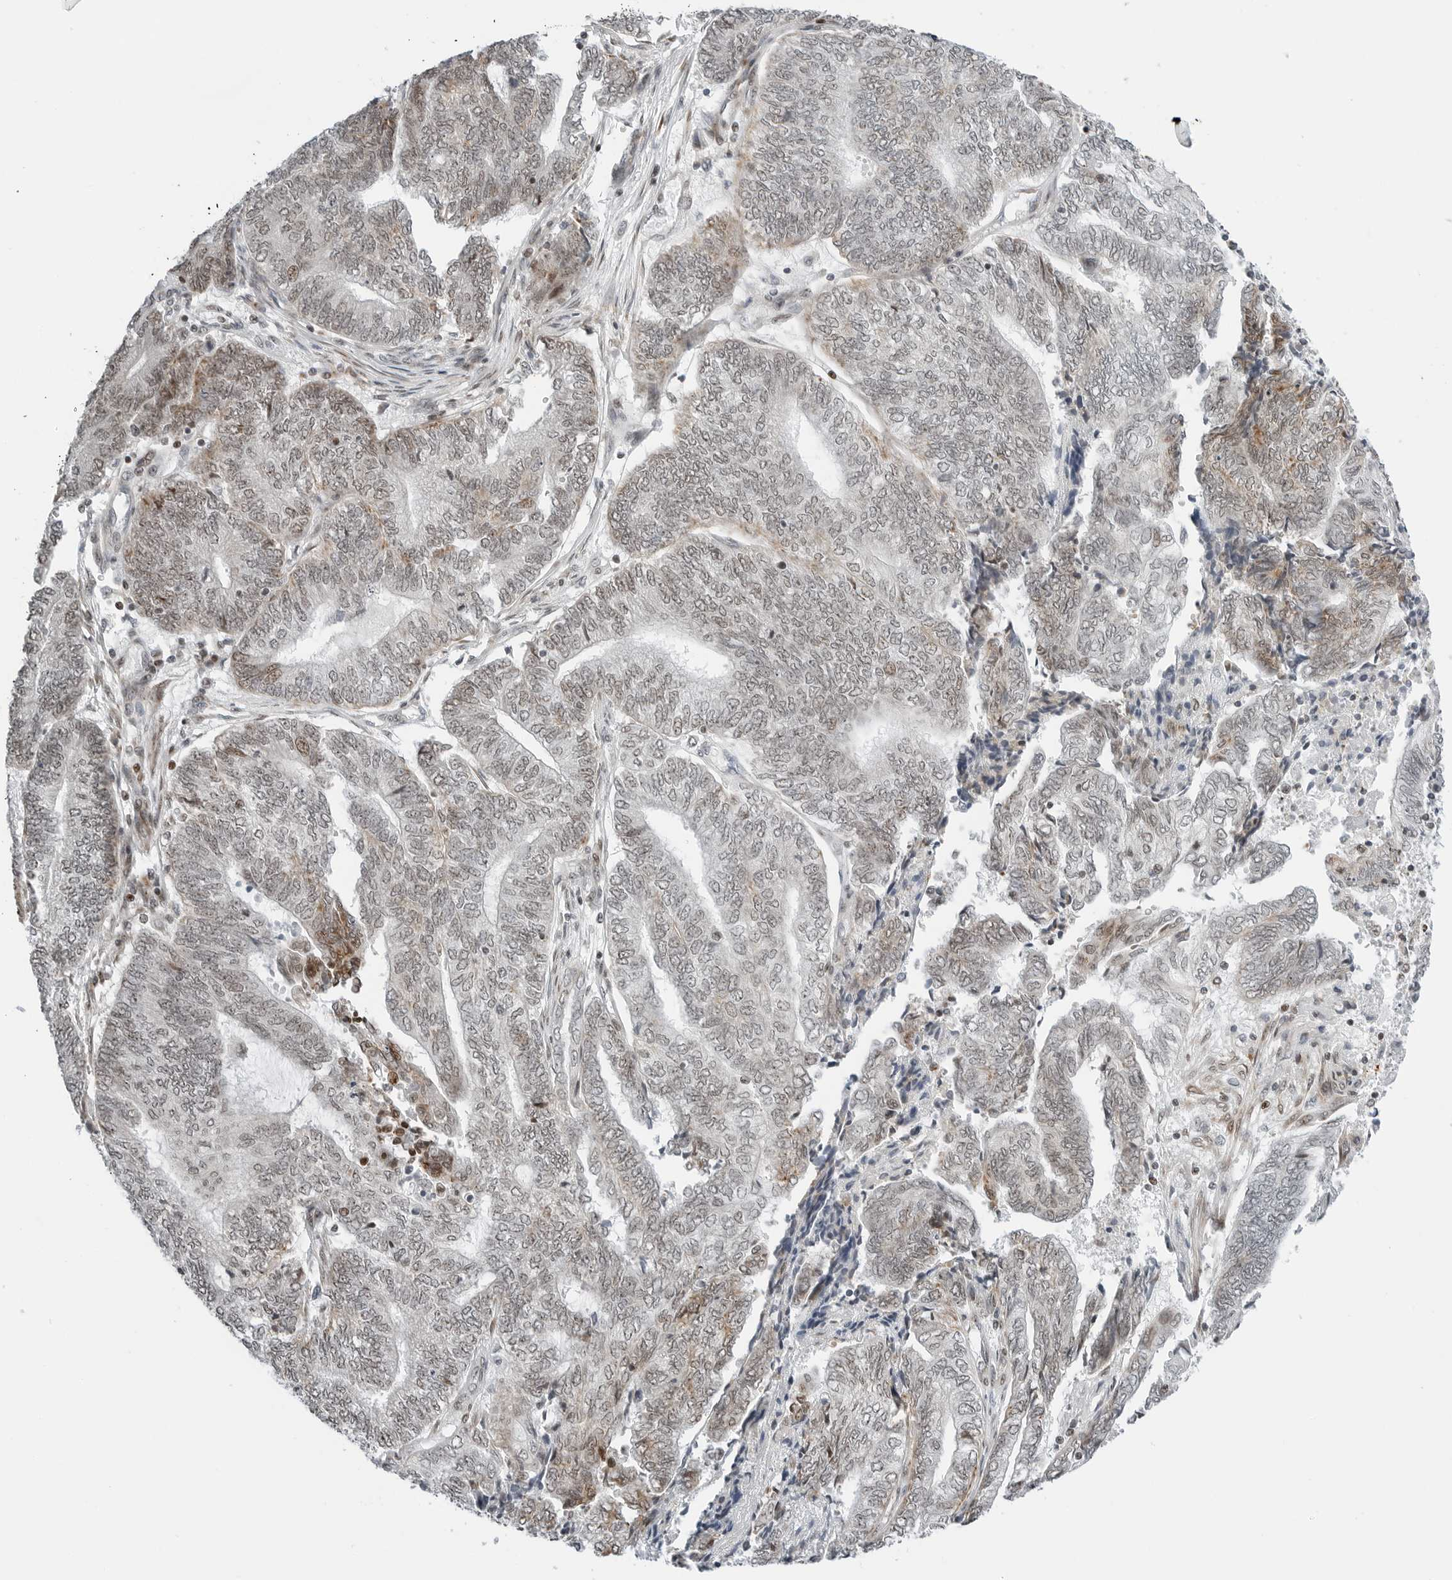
{"staining": {"intensity": "weak", "quantity": "25%-75%", "location": "nuclear"}, "tissue": "endometrial cancer", "cell_type": "Tumor cells", "image_type": "cancer", "snomed": [{"axis": "morphology", "description": "Adenocarcinoma, NOS"}, {"axis": "topography", "description": "Uterus"}, {"axis": "topography", "description": "Endometrium"}], "caption": "Adenocarcinoma (endometrial) stained for a protein displays weak nuclear positivity in tumor cells.", "gene": "RIMKLA", "patient": {"sex": "female", "age": 70}}